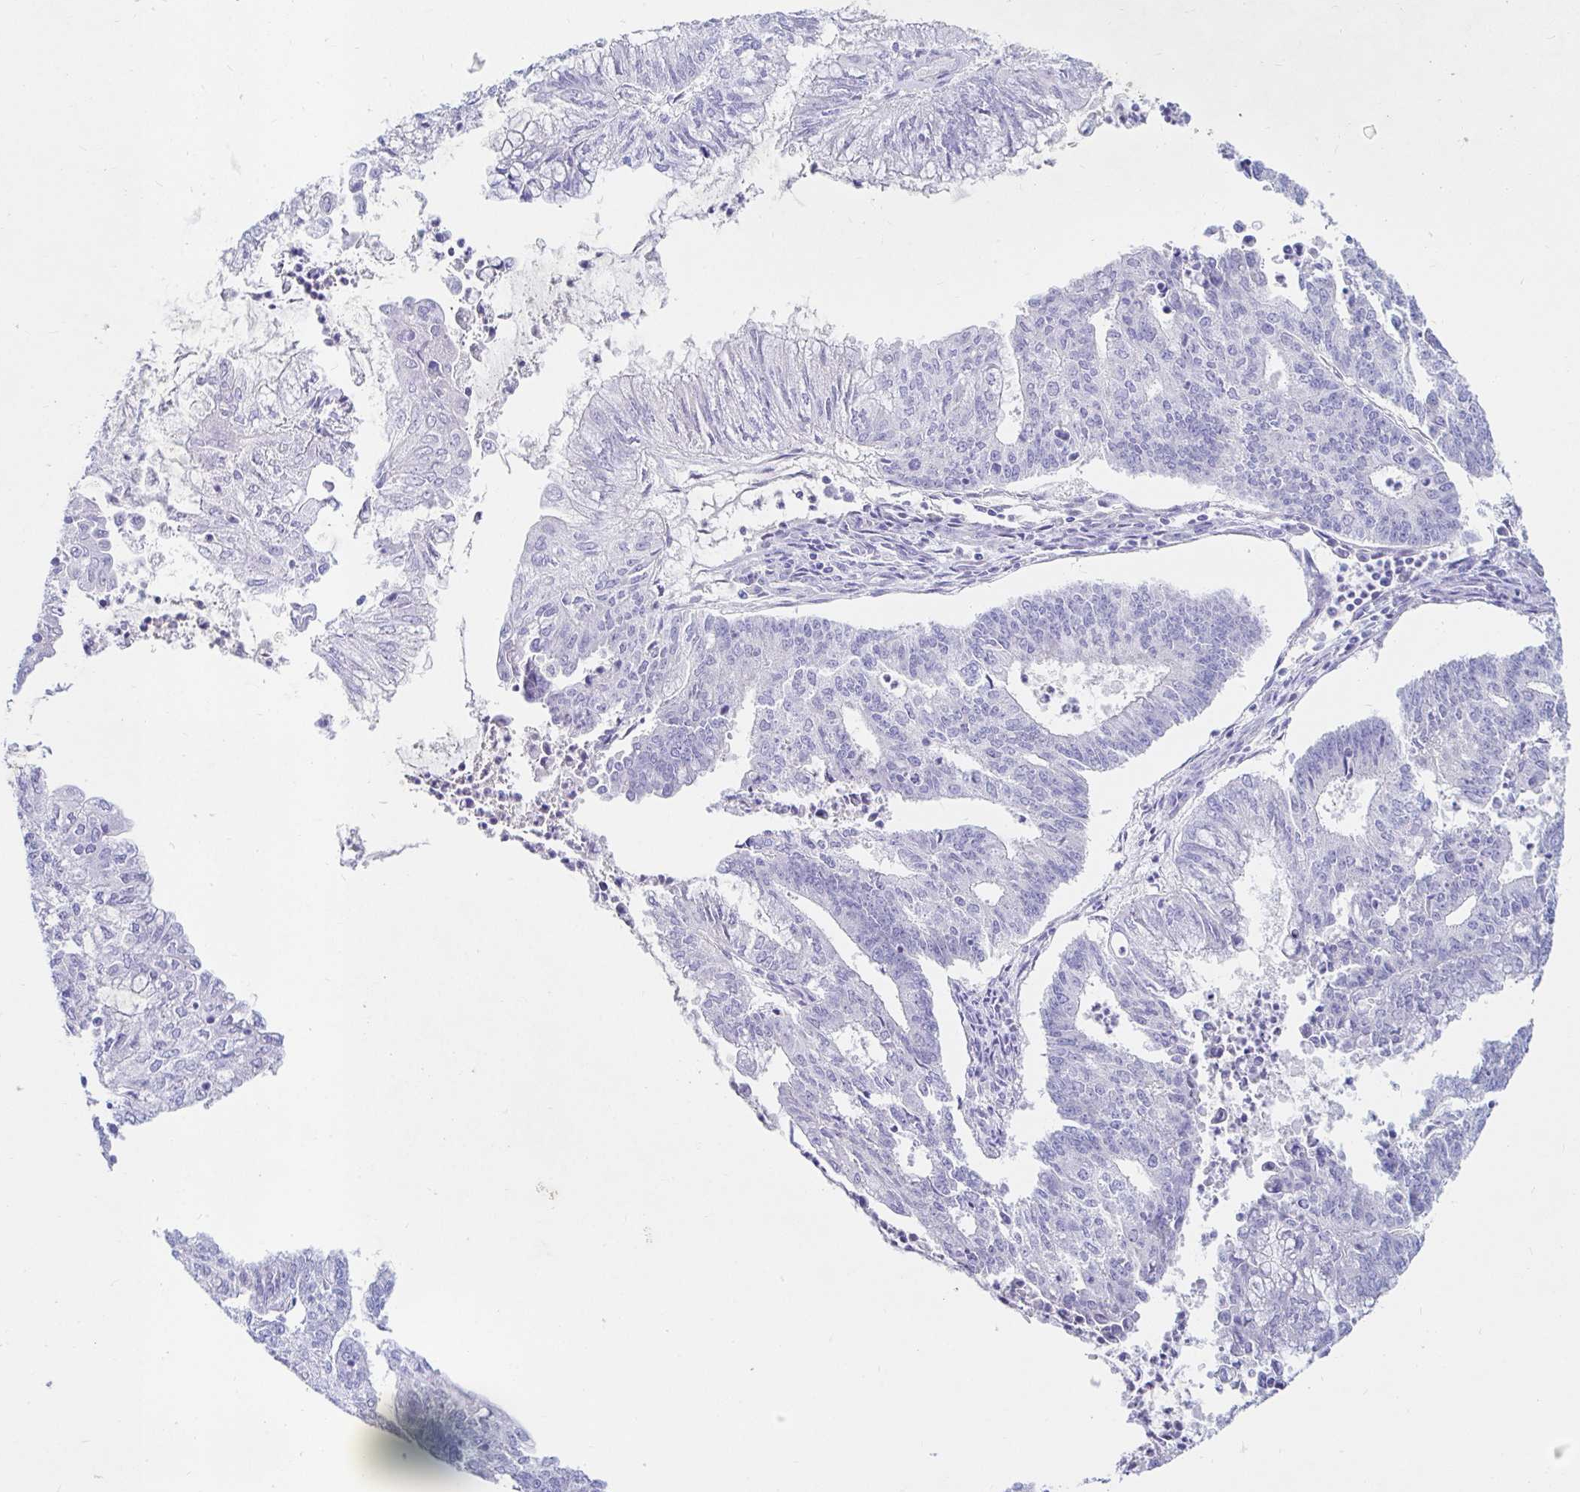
{"staining": {"intensity": "negative", "quantity": "none", "location": "none"}, "tissue": "endometrial cancer", "cell_type": "Tumor cells", "image_type": "cancer", "snomed": [{"axis": "morphology", "description": "Adenocarcinoma, NOS"}, {"axis": "topography", "description": "Endometrium"}], "caption": "IHC photomicrograph of endometrial adenocarcinoma stained for a protein (brown), which demonstrates no expression in tumor cells.", "gene": "NR2E1", "patient": {"sex": "female", "age": 61}}